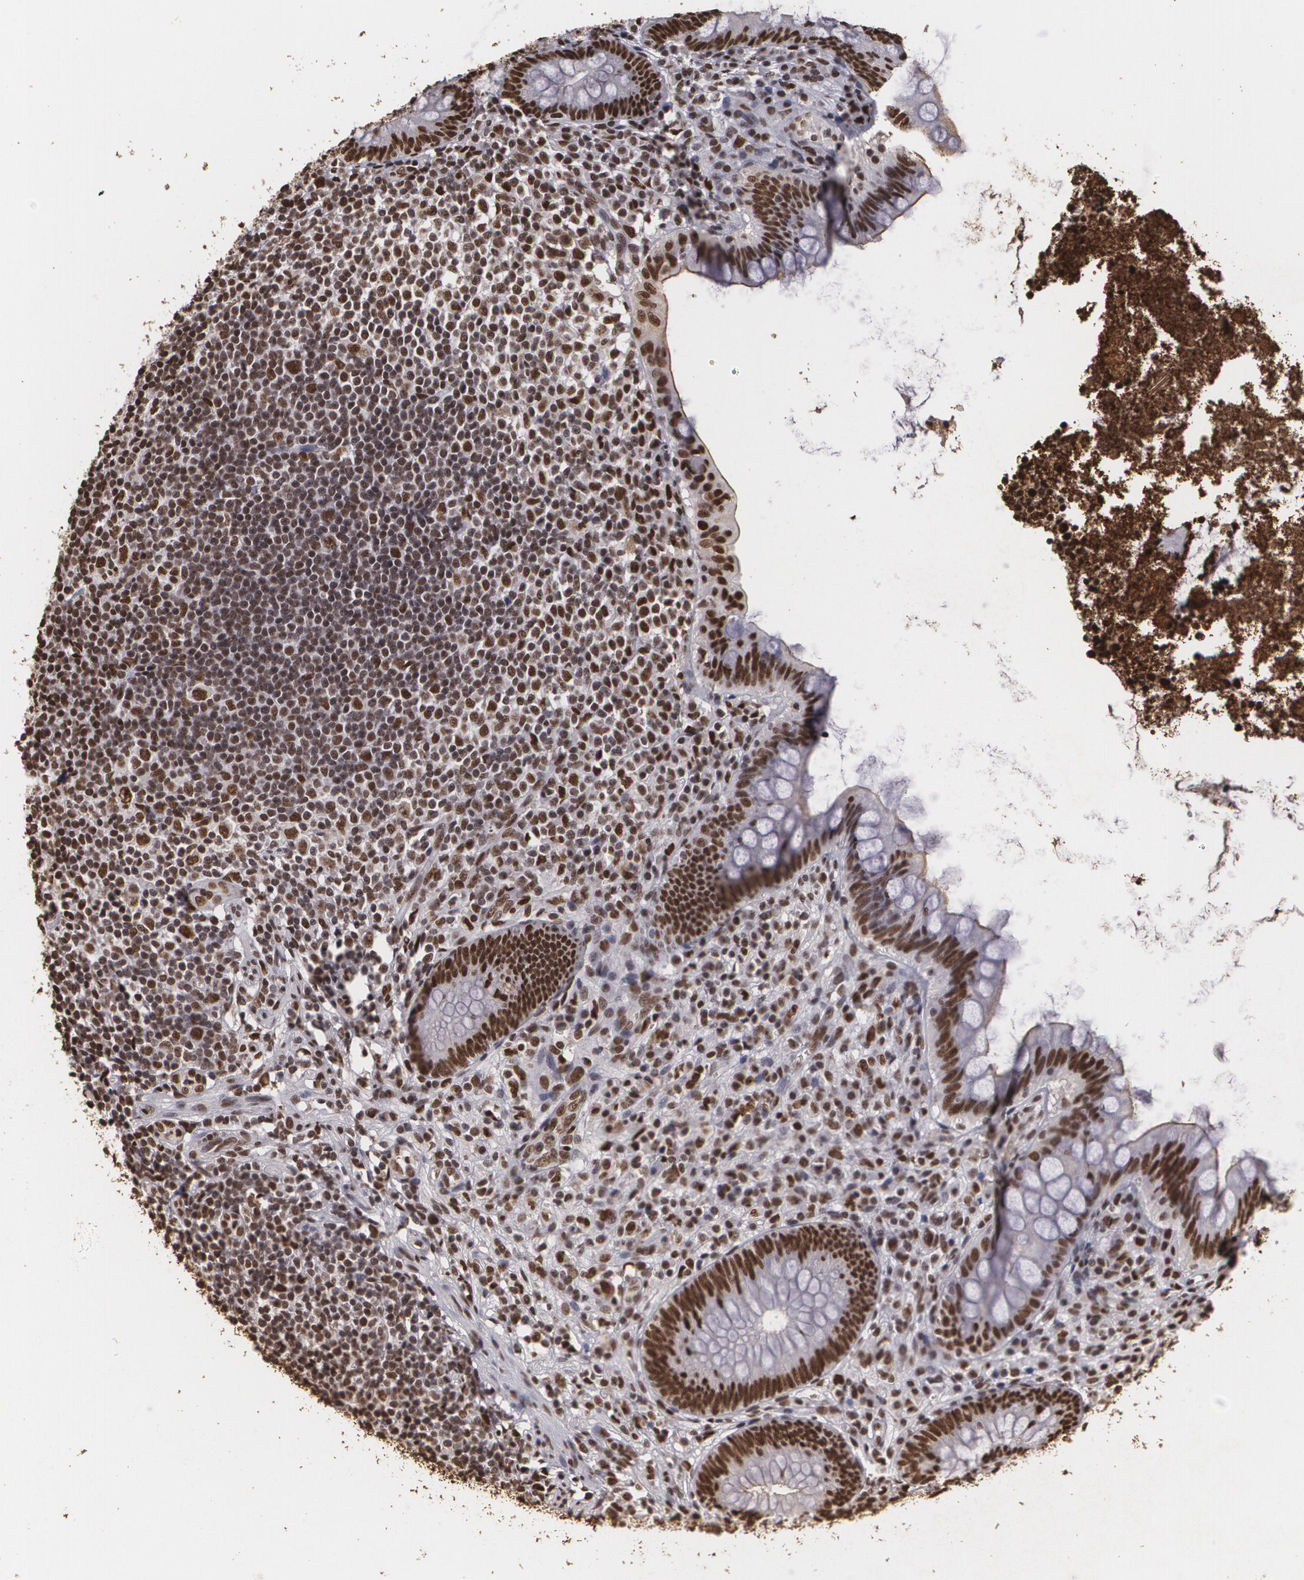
{"staining": {"intensity": "strong", "quantity": ">75%", "location": "nuclear"}, "tissue": "appendix", "cell_type": "Glandular cells", "image_type": "normal", "snomed": [{"axis": "morphology", "description": "Normal tissue, NOS"}, {"axis": "topography", "description": "Appendix"}], "caption": "A brown stain labels strong nuclear staining of a protein in glandular cells of normal appendix. Ihc stains the protein in brown and the nuclei are stained blue.", "gene": "RCOR1", "patient": {"sex": "female", "age": 66}}